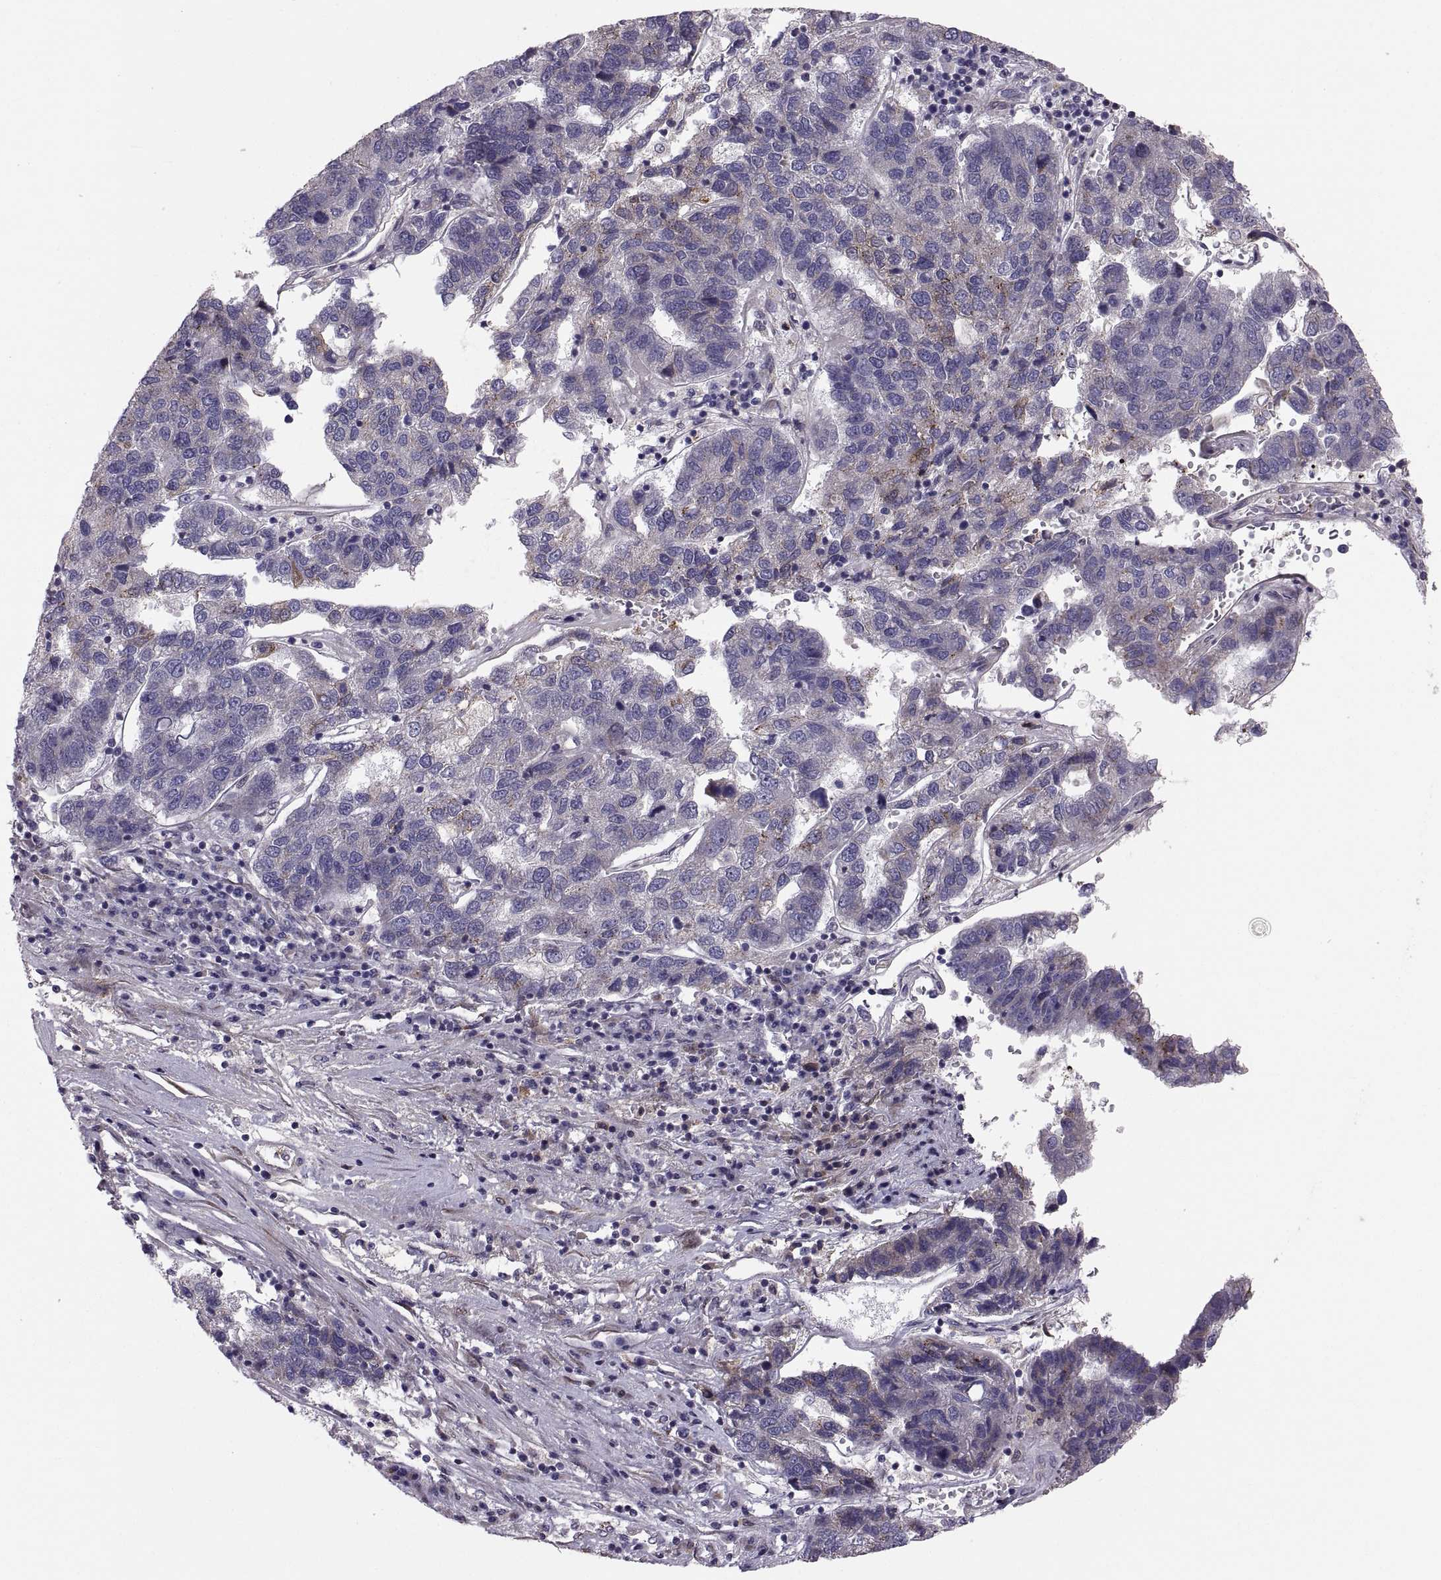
{"staining": {"intensity": "negative", "quantity": "none", "location": "none"}, "tissue": "pancreatic cancer", "cell_type": "Tumor cells", "image_type": "cancer", "snomed": [{"axis": "morphology", "description": "Adenocarcinoma, NOS"}, {"axis": "topography", "description": "Pancreas"}], "caption": "The immunohistochemistry photomicrograph has no significant expression in tumor cells of pancreatic cancer tissue. The staining was performed using DAB to visualize the protein expression in brown, while the nuclei were stained in blue with hematoxylin (Magnification: 20x).", "gene": "TESC", "patient": {"sex": "female", "age": 61}}